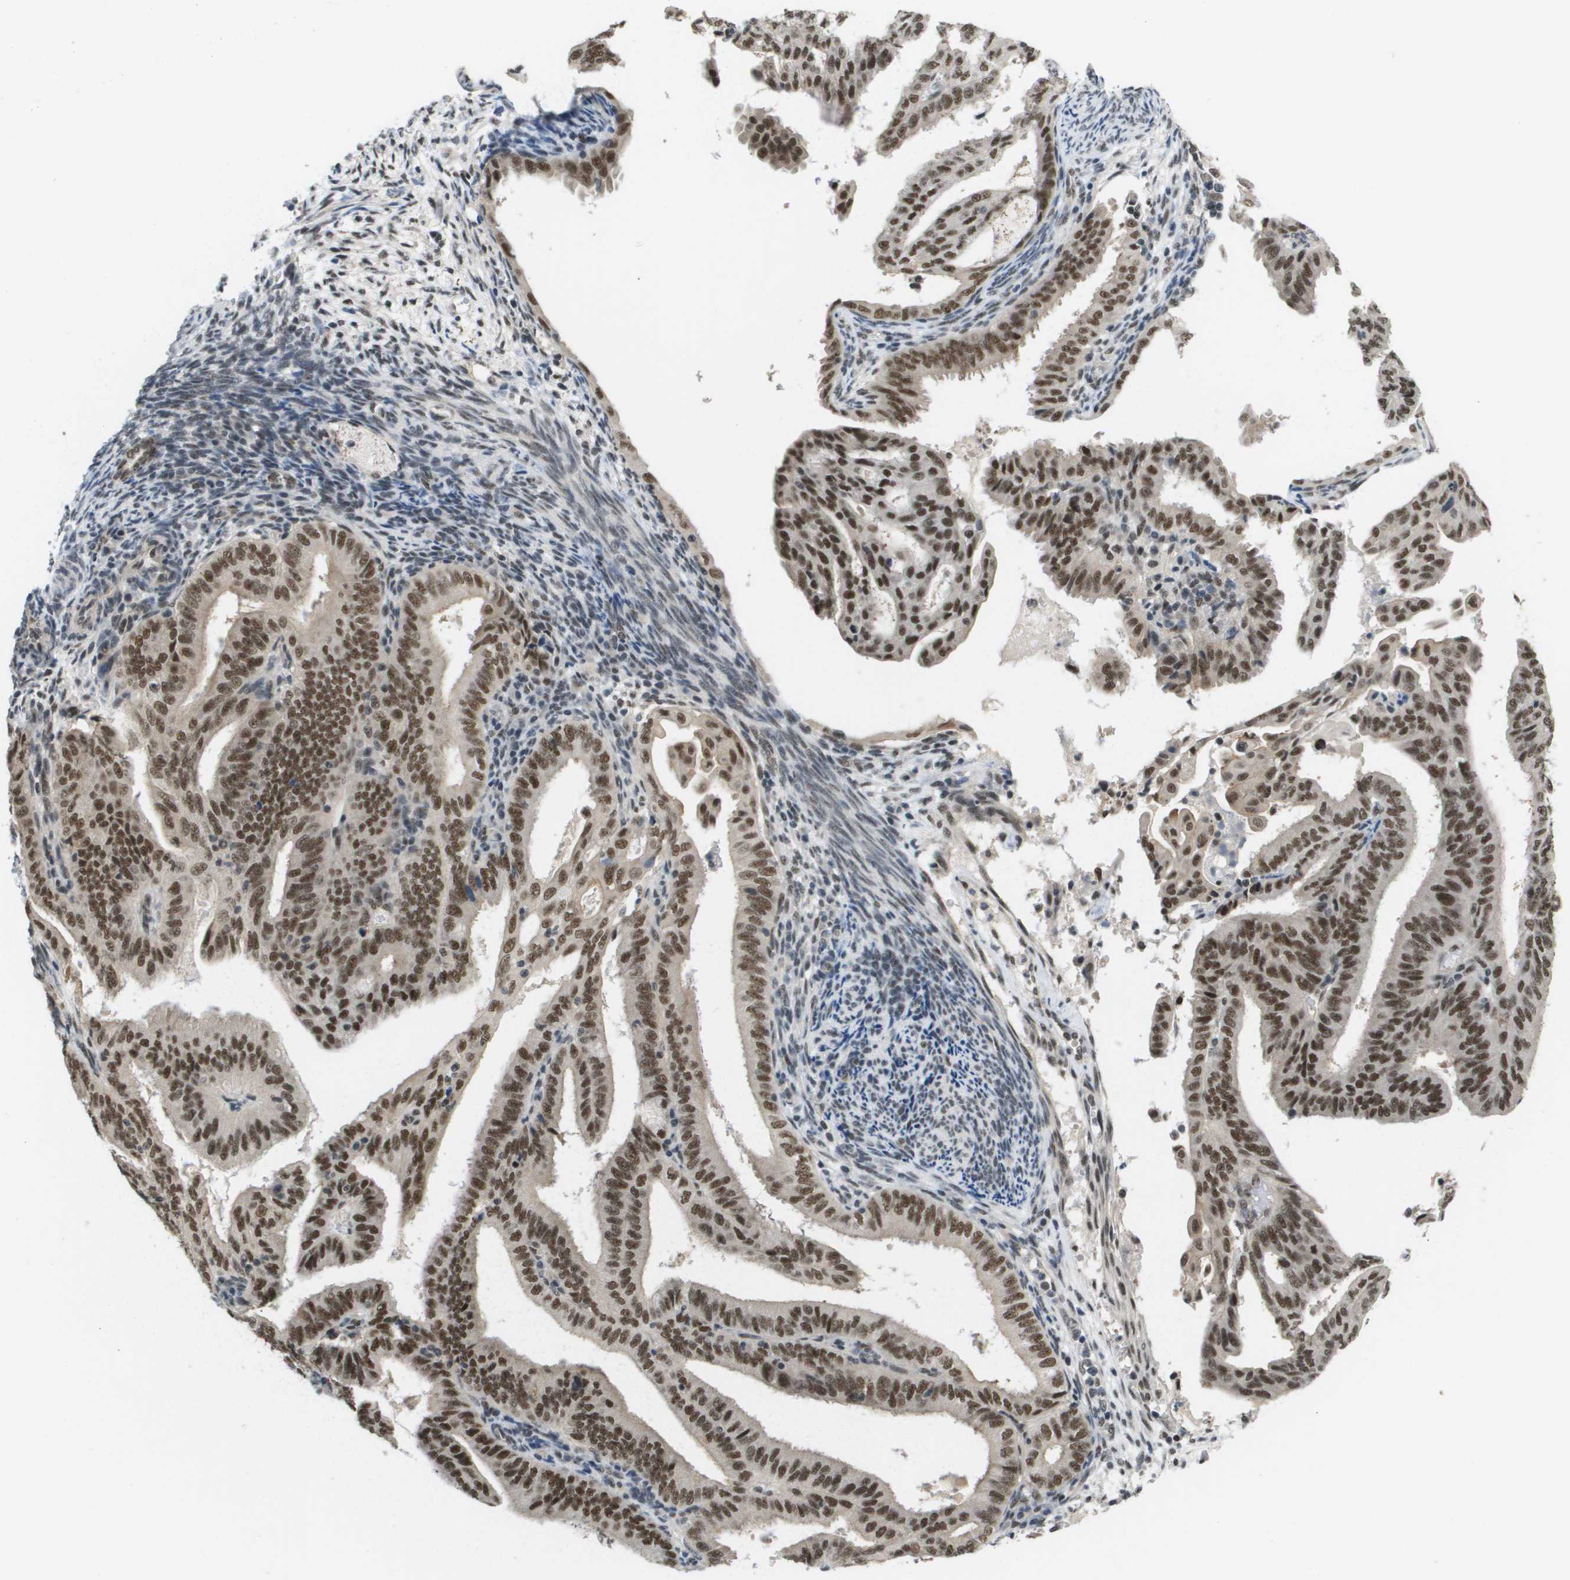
{"staining": {"intensity": "strong", "quantity": ">75%", "location": "nuclear"}, "tissue": "endometrial cancer", "cell_type": "Tumor cells", "image_type": "cancer", "snomed": [{"axis": "morphology", "description": "Adenocarcinoma, NOS"}, {"axis": "topography", "description": "Endometrium"}], "caption": "Tumor cells display strong nuclear staining in about >75% of cells in endometrial cancer.", "gene": "ISY1", "patient": {"sex": "female", "age": 58}}